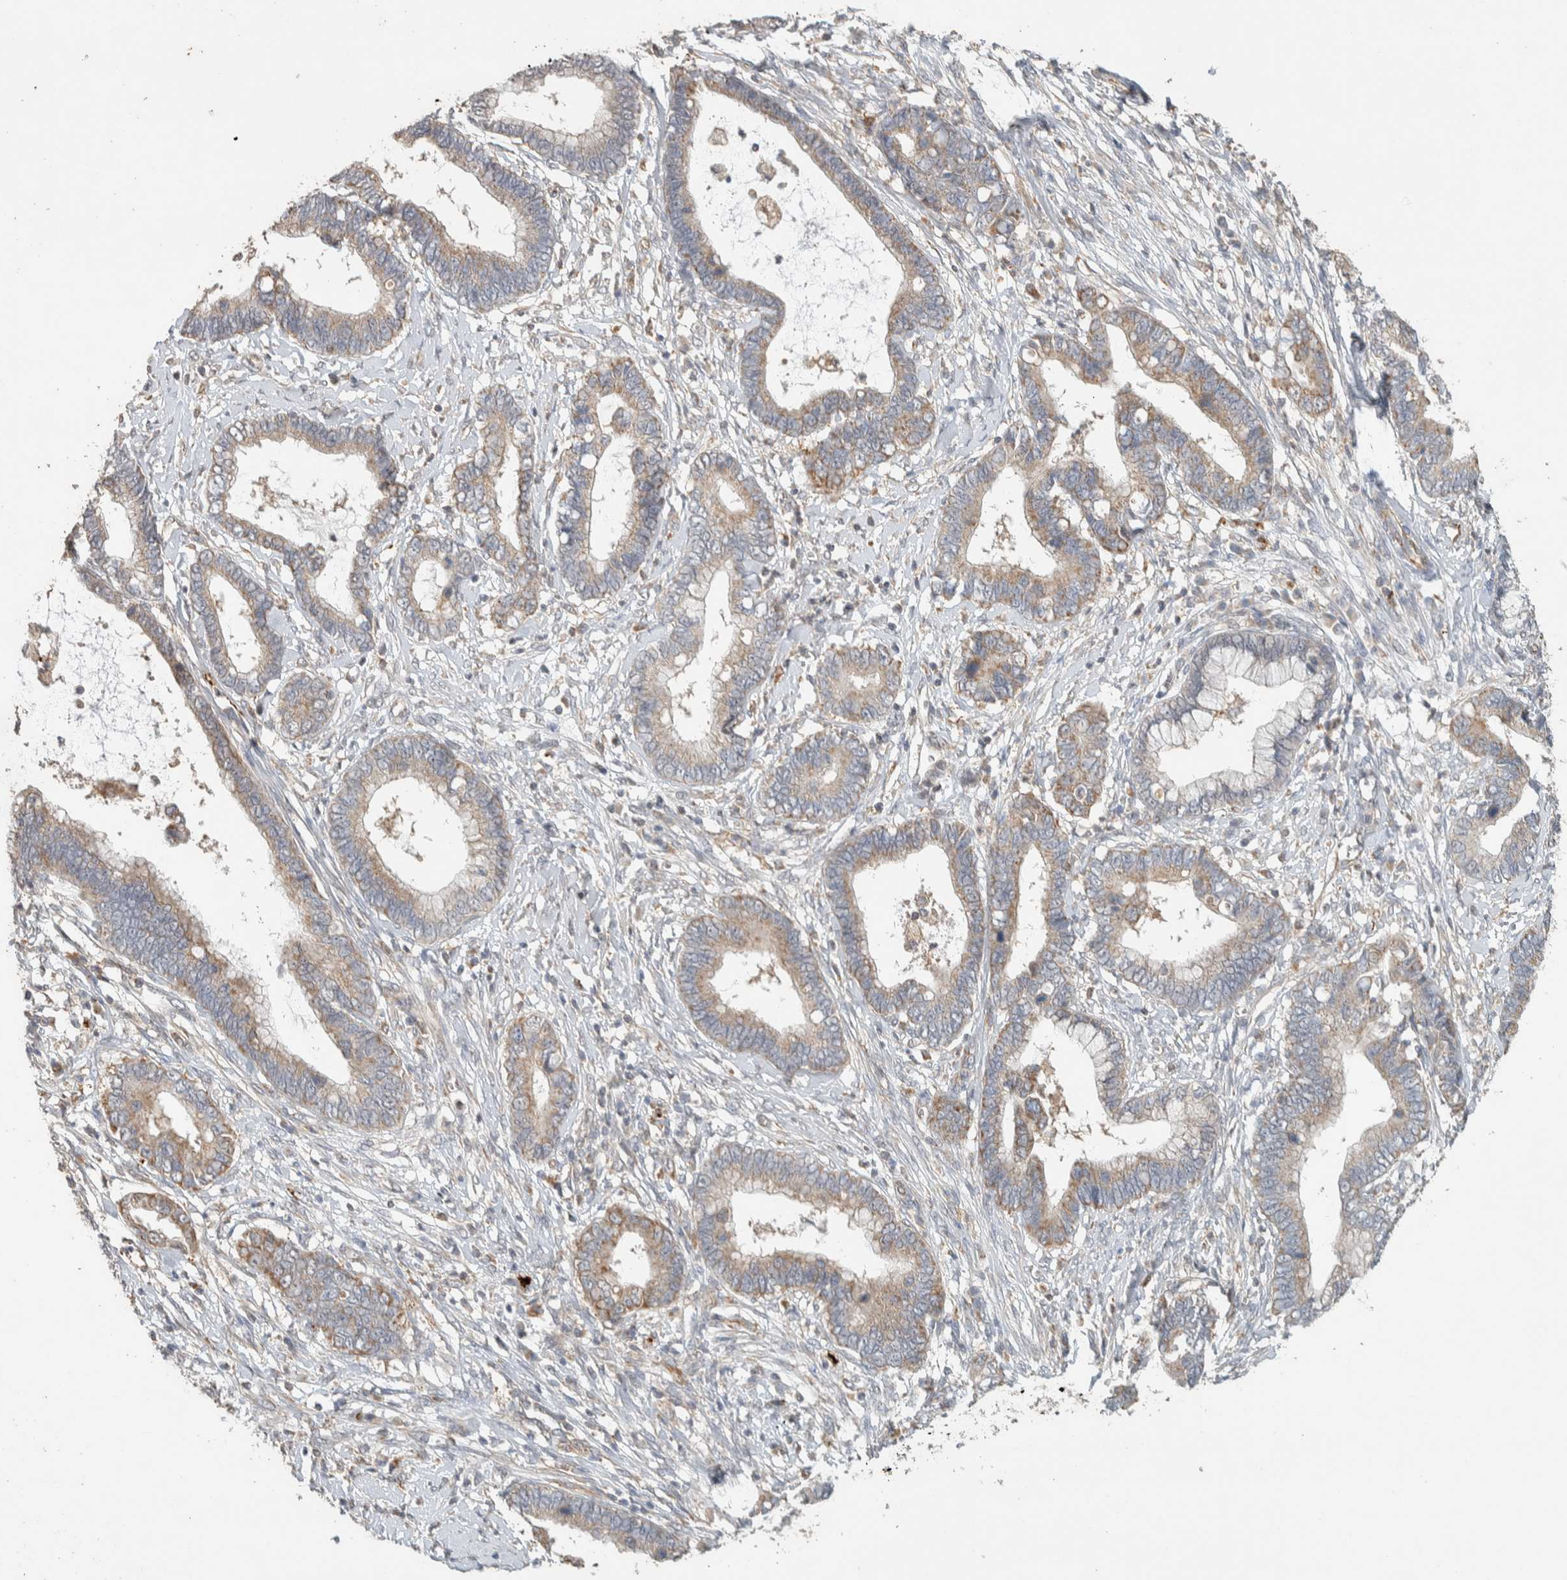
{"staining": {"intensity": "weak", "quantity": ">75%", "location": "cytoplasmic/membranous"}, "tissue": "cervical cancer", "cell_type": "Tumor cells", "image_type": "cancer", "snomed": [{"axis": "morphology", "description": "Adenocarcinoma, NOS"}, {"axis": "topography", "description": "Cervix"}], "caption": "Human adenocarcinoma (cervical) stained with a protein marker exhibits weak staining in tumor cells.", "gene": "PDE7B", "patient": {"sex": "female", "age": 44}}